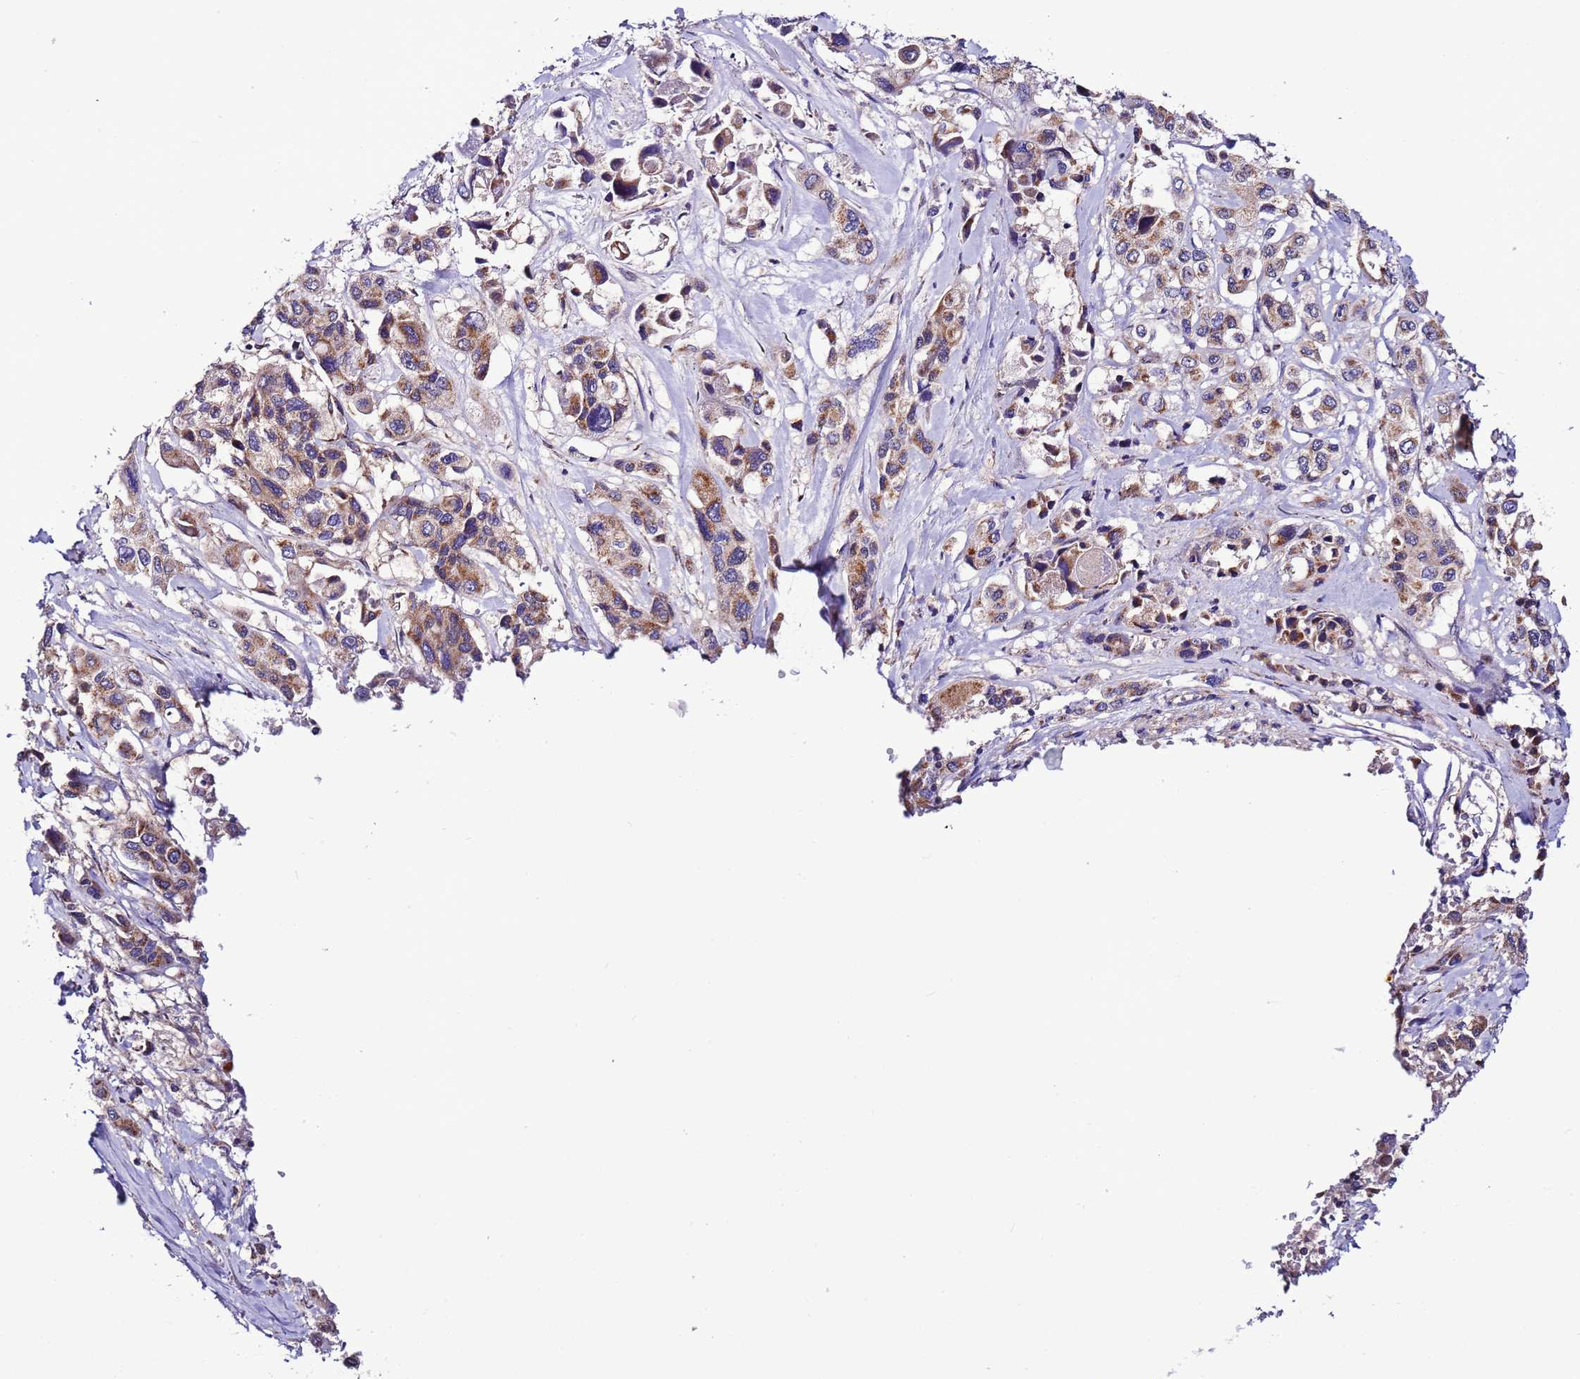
{"staining": {"intensity": "moderate", "quantity": "25%-75%", "location": "cytoplasmic/membranous"}, "tissue": "pancreatic cancer", "cell_type": "Tumor cells", "image_type": "cancer", "snomed": [{"axis": "morphology", "description": "Adenocarcinoma, NOS"}, {"axis": "topography", "description": "Pancreas"}], "caption": "A medium amount of moderate cytoplasmic/membranous positivity is appreciated in about 25%-75% of tumor cells in pancreatic cancer (adenocarcinoma) tissue. (DAB (3,3'-diaminobenzidine) IHC with brightfield microscopy, high magnification).", "gene": "UEVLD", "patient": {"sex": "male", "age": 92}}